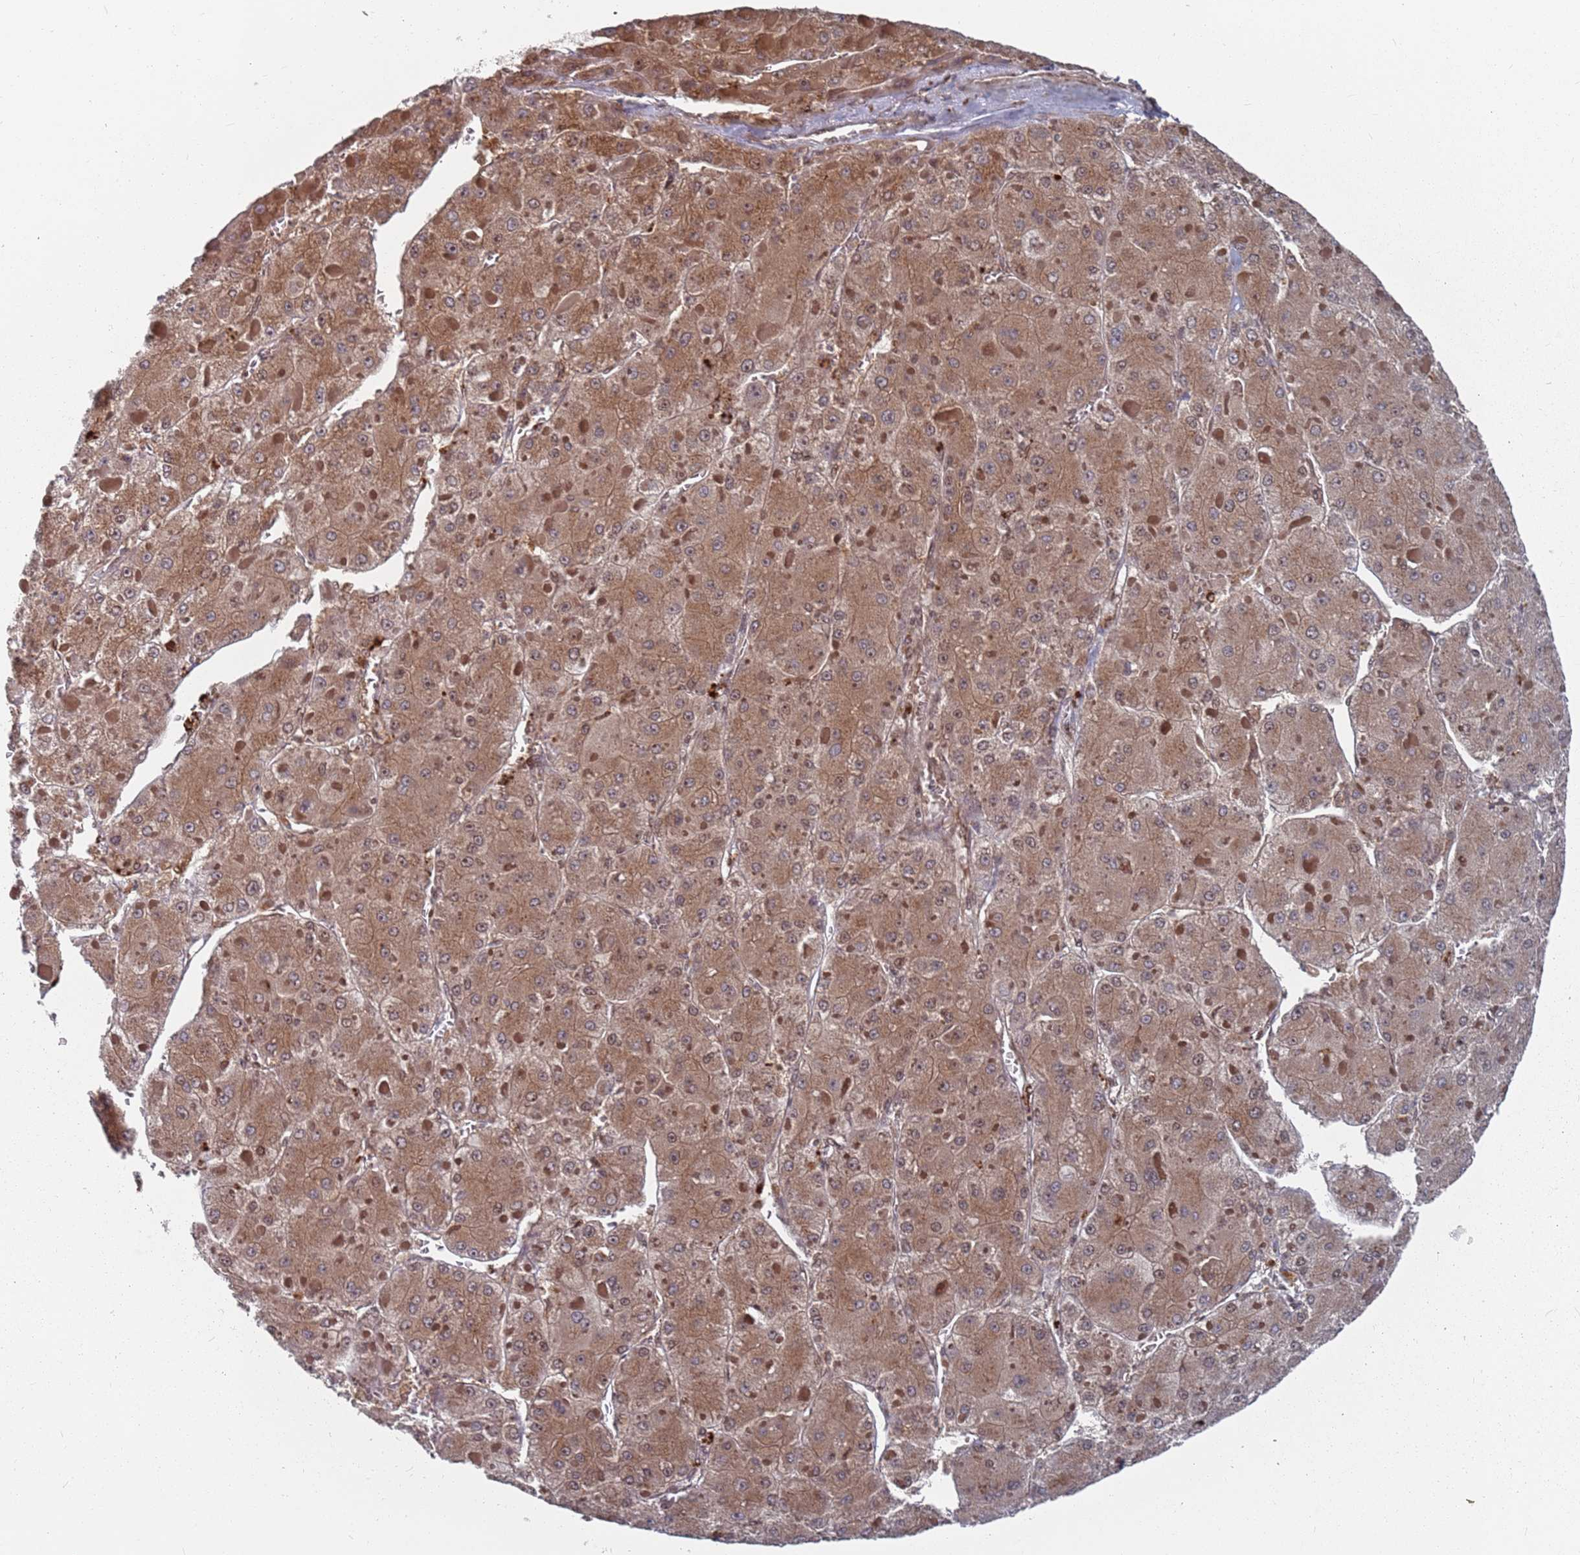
{"staining": {"intensity": "moderate", "quantity": ">75%", "location": "cytoplasmic/membranous"}, "tissue": "liver cancer", "cell_type": "Tumor cells", "image_type": "cancer", "snomed": [{"axis": "morphology", "description": "Carcinoma, Hepatocellular, NOS"}, {"axis": "topography", "description": "Liver"}], "caption": "Immunohistochemistry (DAB) staining of human liver cancer reveals moderate cytoplasmic/membranous protein staining in about >75% of tumor cells.", "gene": "FMO4", "patient": {"sex": "female", "age": 73}}